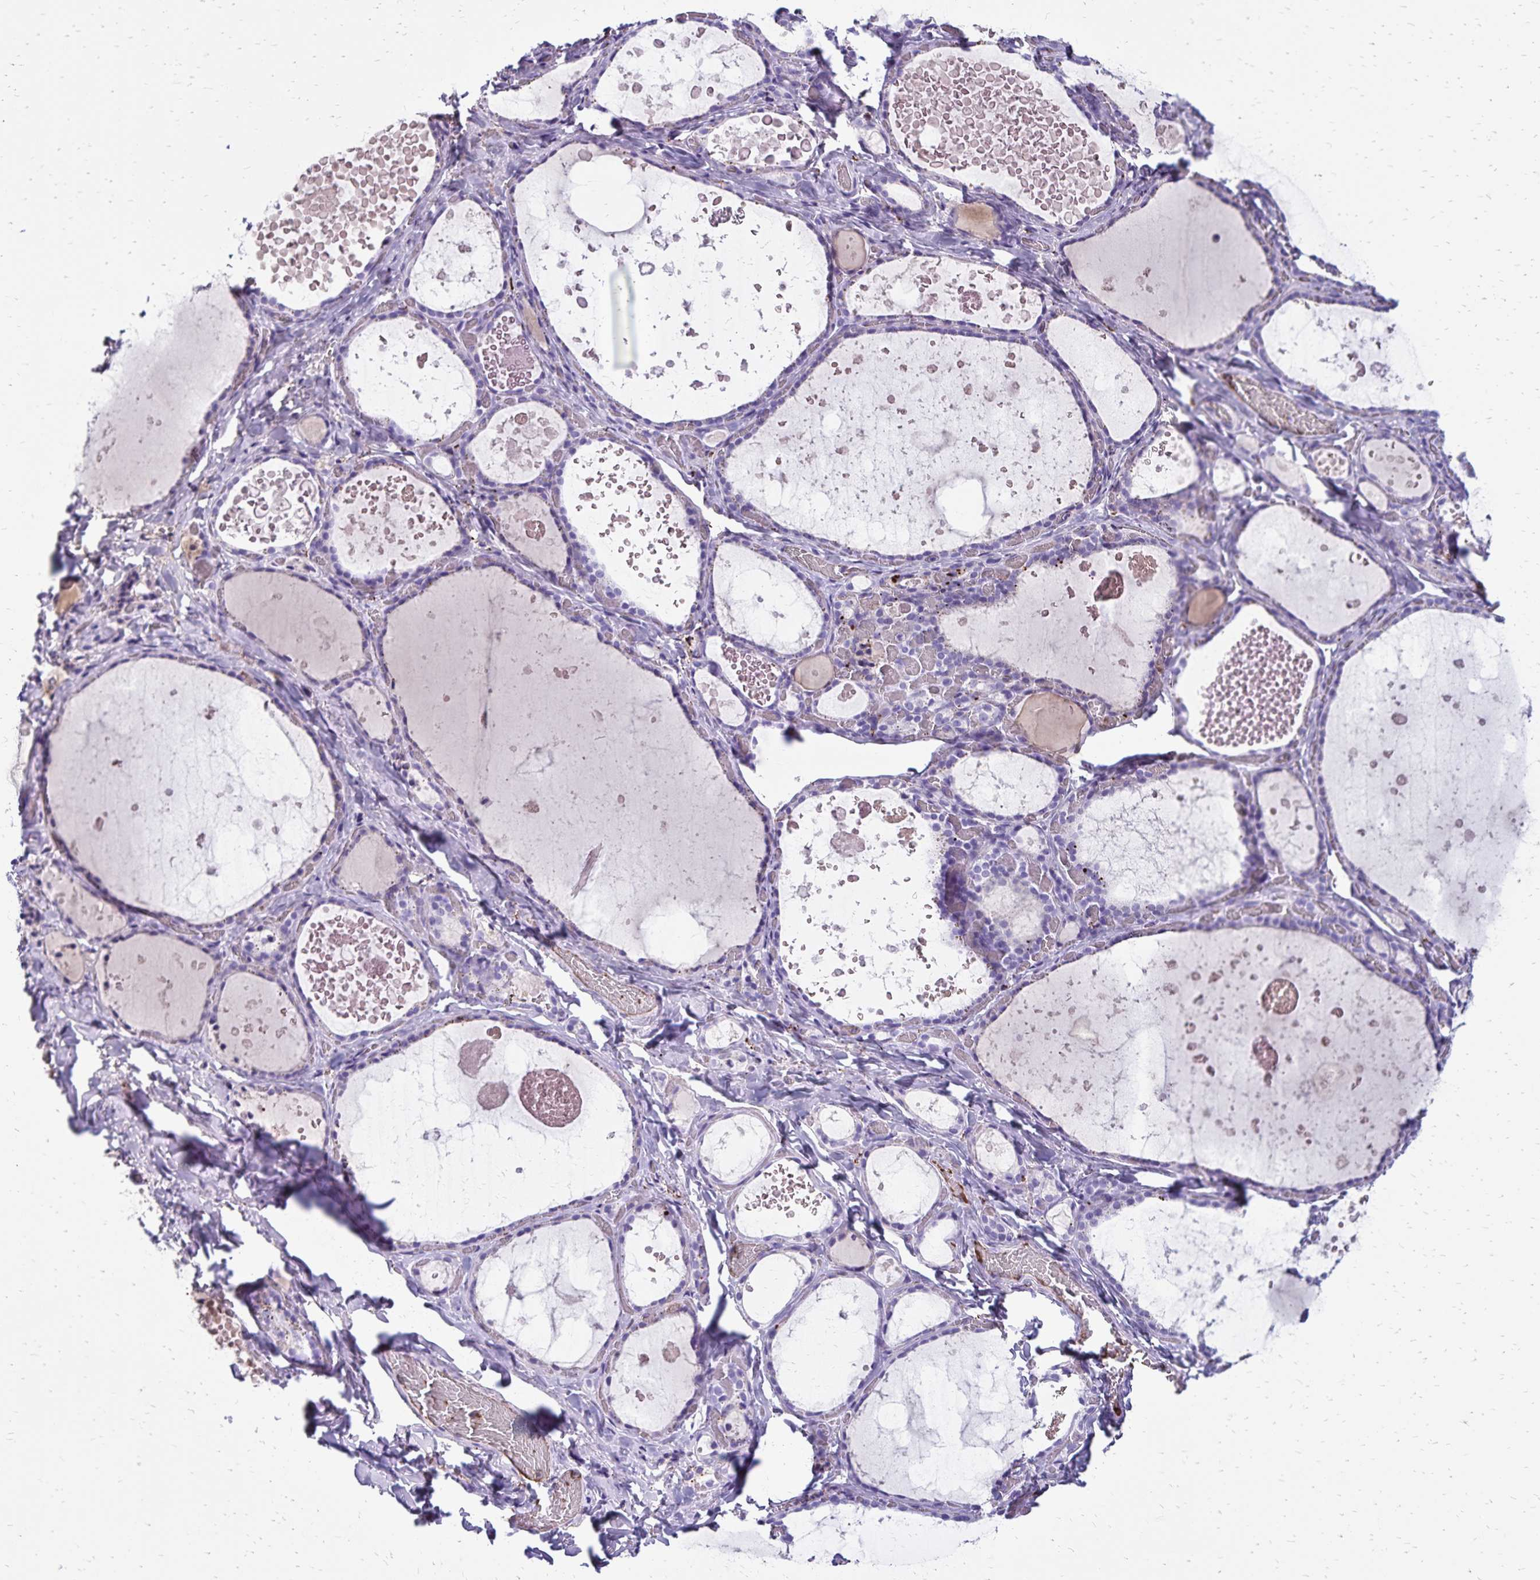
{"staining": {"intensity": "negative", "quantity": "none", "location": "none"}, "tissue": "thyroid gland", "cell_type": "Glandular cells", "image_type": "normal", "snomed": [{"axis": "morphology", "description": "Normal tissue, NOS"}, {"axis": "topography", "description": "Thyroid gland"}], "caption": "DAB (3,3'-diaminobenzidine) immunohistochemical staining of benign thyroid gland shows no significant positivity in glandular cells.", "gene": "CD27", "patient": {"sex": "female", "age": 56}}